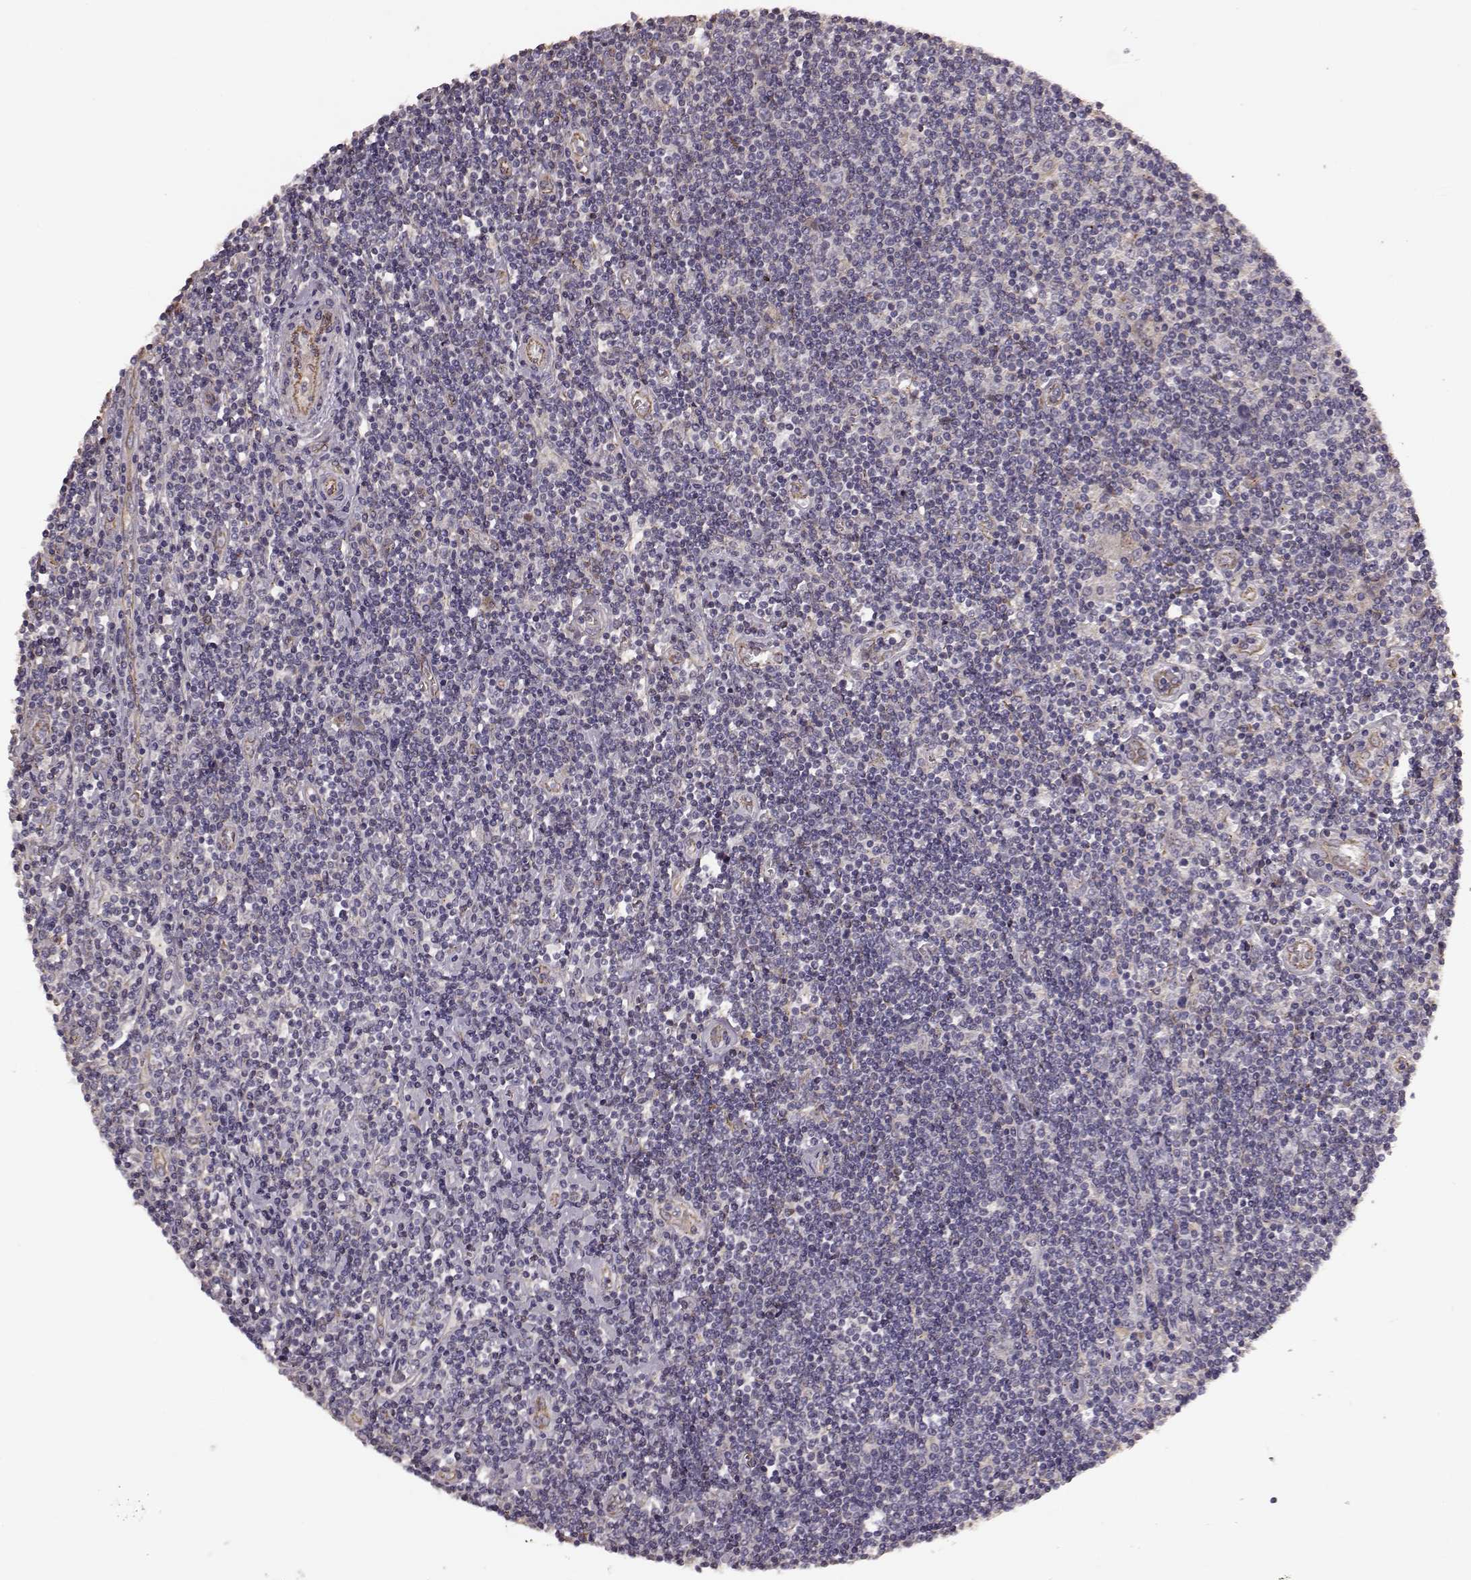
{"staining": {"intensity": "negative", "quantity": "none", "location": "none"}, "tissue": "lymphoma", "cell_type": "Tumor cells", "image_type": "cancer", "snomed": [{"axis": "morphology", "description": "Hodgkin's disease, NOS"}, {"axis": "topography", "description": "Lymph node"}], "caption": "The image shows no significant positivity in tumor cells of lymphoma.", "gene": "NTF3", "patient": {"sex": "male", "age": 40}}